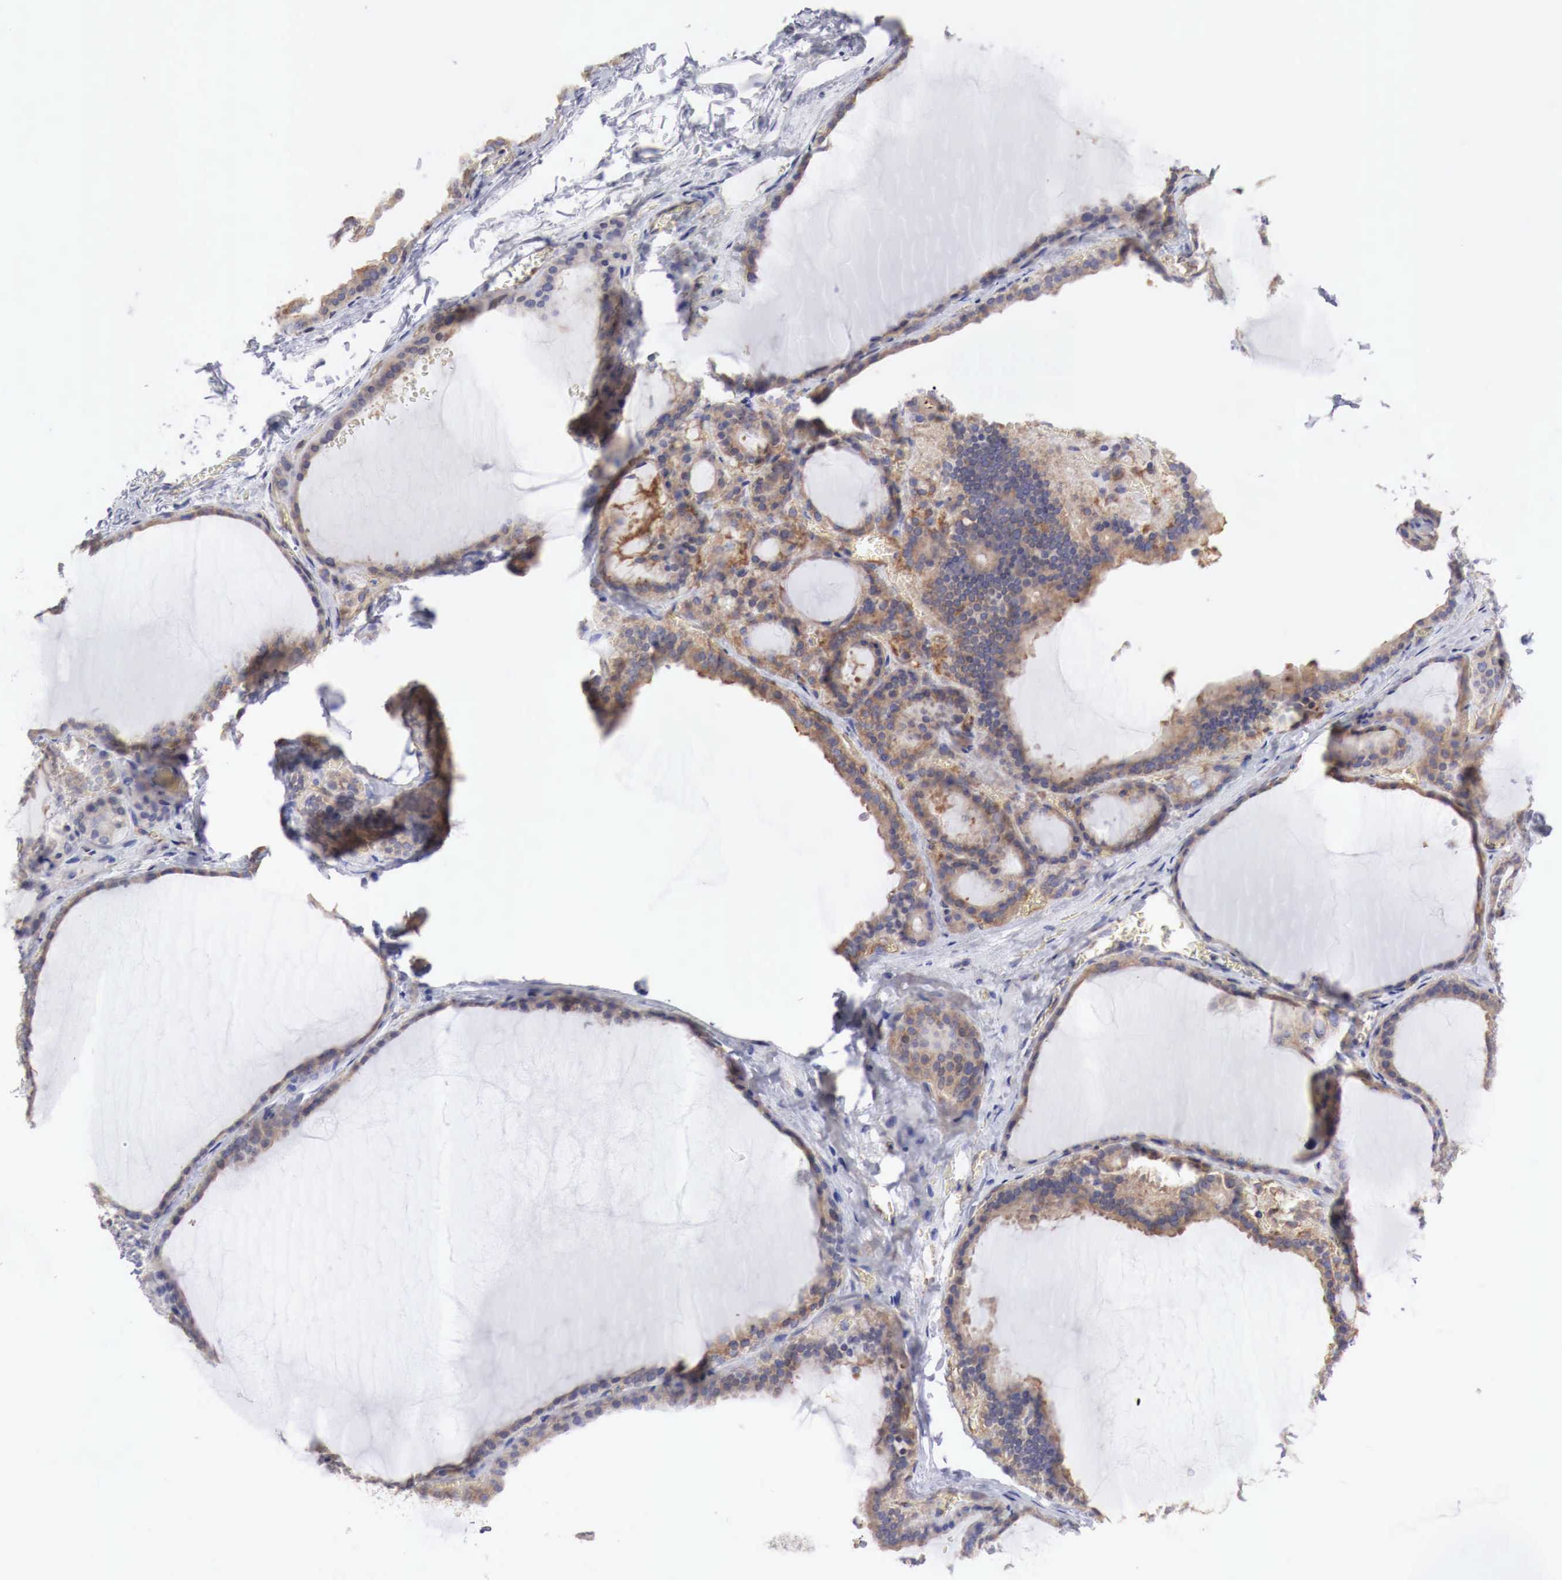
{"staining": {"intensity": "moderate", "quantity": ">75%", "location": "cytoplasmic/membranous"}, "tissue": "thyroid gland", "cell_type": "Glandular cells", "image_type": "normal", "snomed": [{"axis": "morphology", "description": "Normal tissue, NOS"}, {"axis": "topography", "description": "Thyroid gland"}], "caption": "Immunohistochemistry image of unremarkable human thyroid gland stained for a protein (brown), which demonstrates medium levels of moderate cytoplasmic/membranous positivity in about >75% of glandular cells.", "gene": "MSN", "patient": {"sex": "female", "age": 55}}